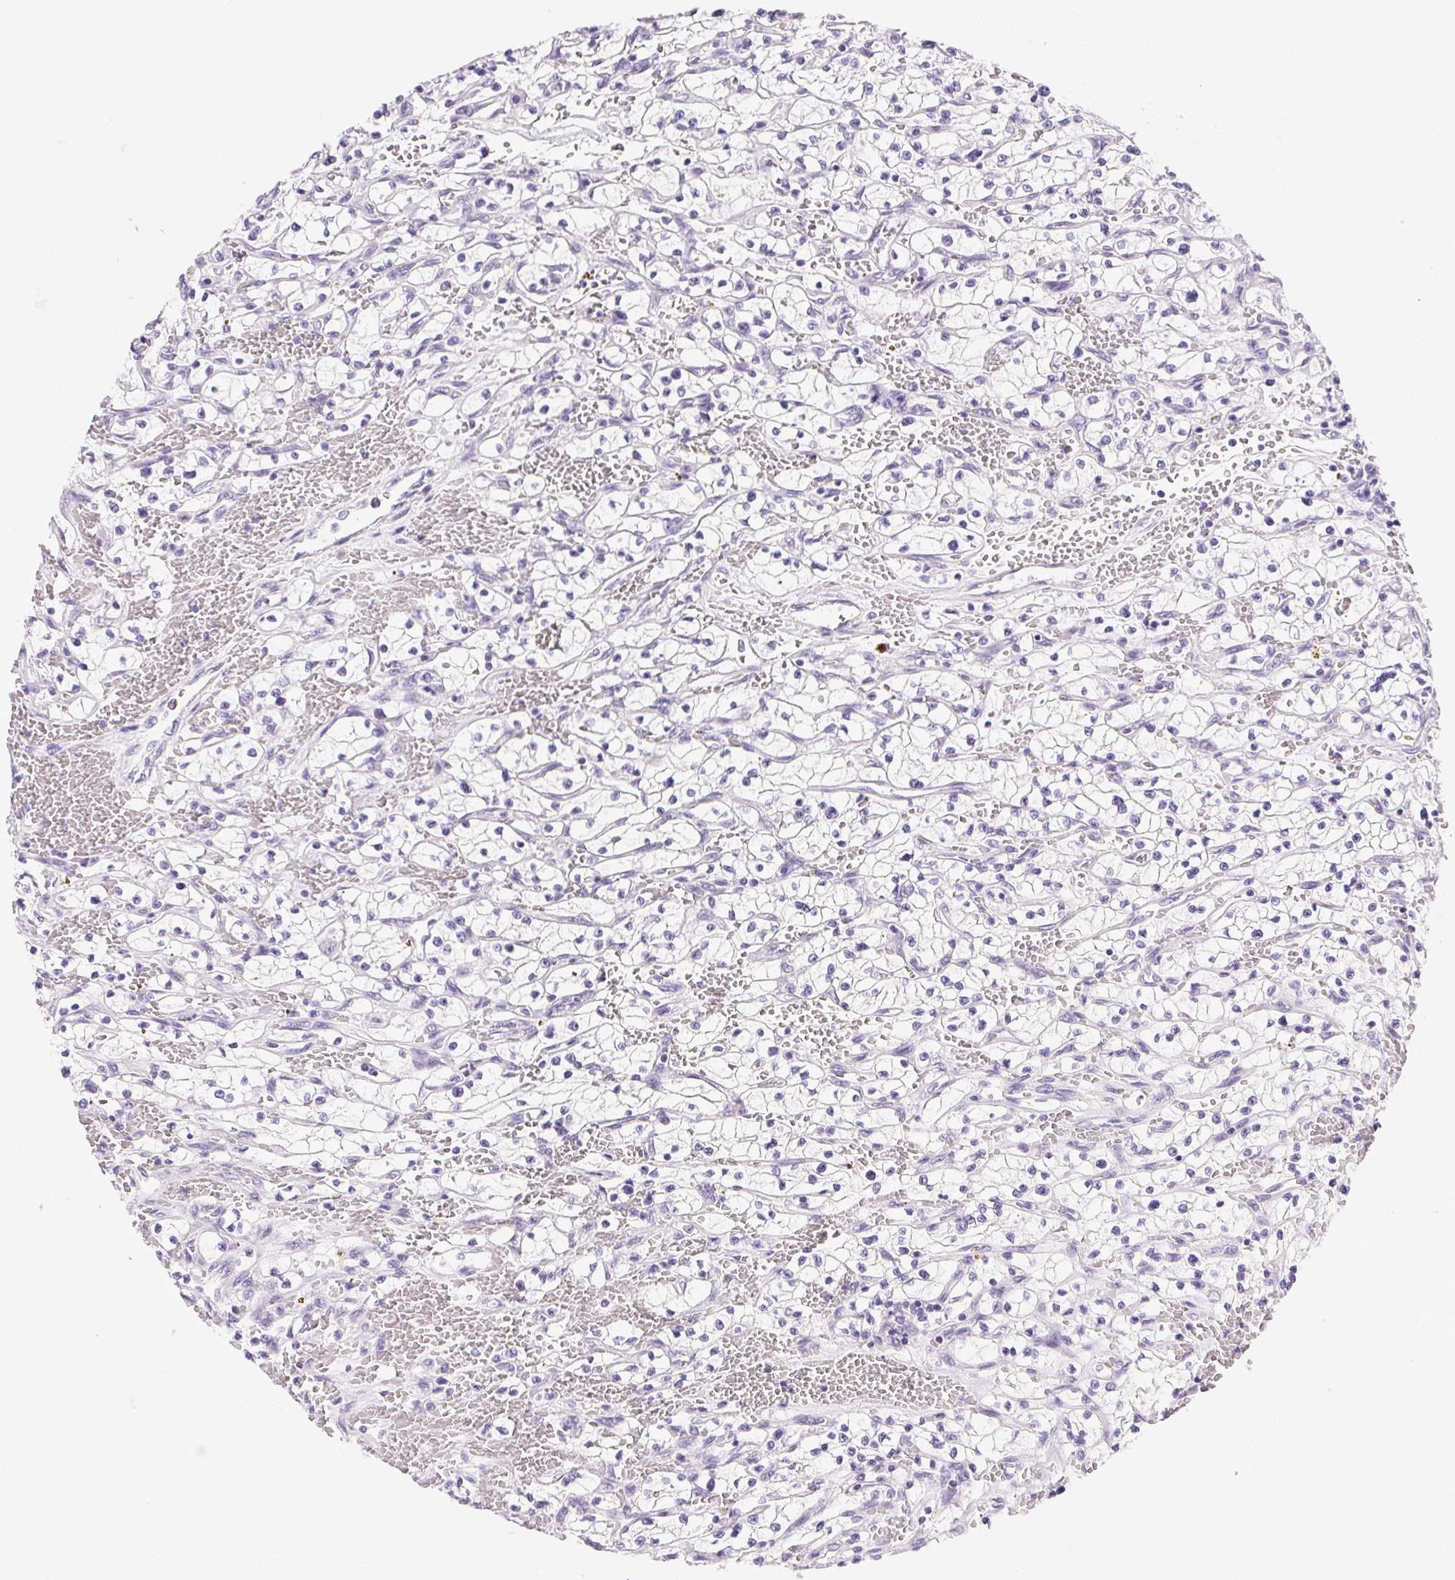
{"staining": {"intensity": "negative", "quantity": "none", "location": "none"}, "tissue": "renal cancer", "cell_type": "Tumor cells", "image_type": "cancer", "snomed": [{"axis": "morphology", "description": "Adenocarcinoma, NOS"}, {"axis": "topography", "description": "Kidney"}], "caption": "Tumor cells are negative for protein expression in human renal cancer. (DAB (3,3'-diaminobenzidine) IHC visualized using brightfield microscopy, high magnification).", "gene": "C20orf85", "patient": {"sex": "female", "age": 64}}